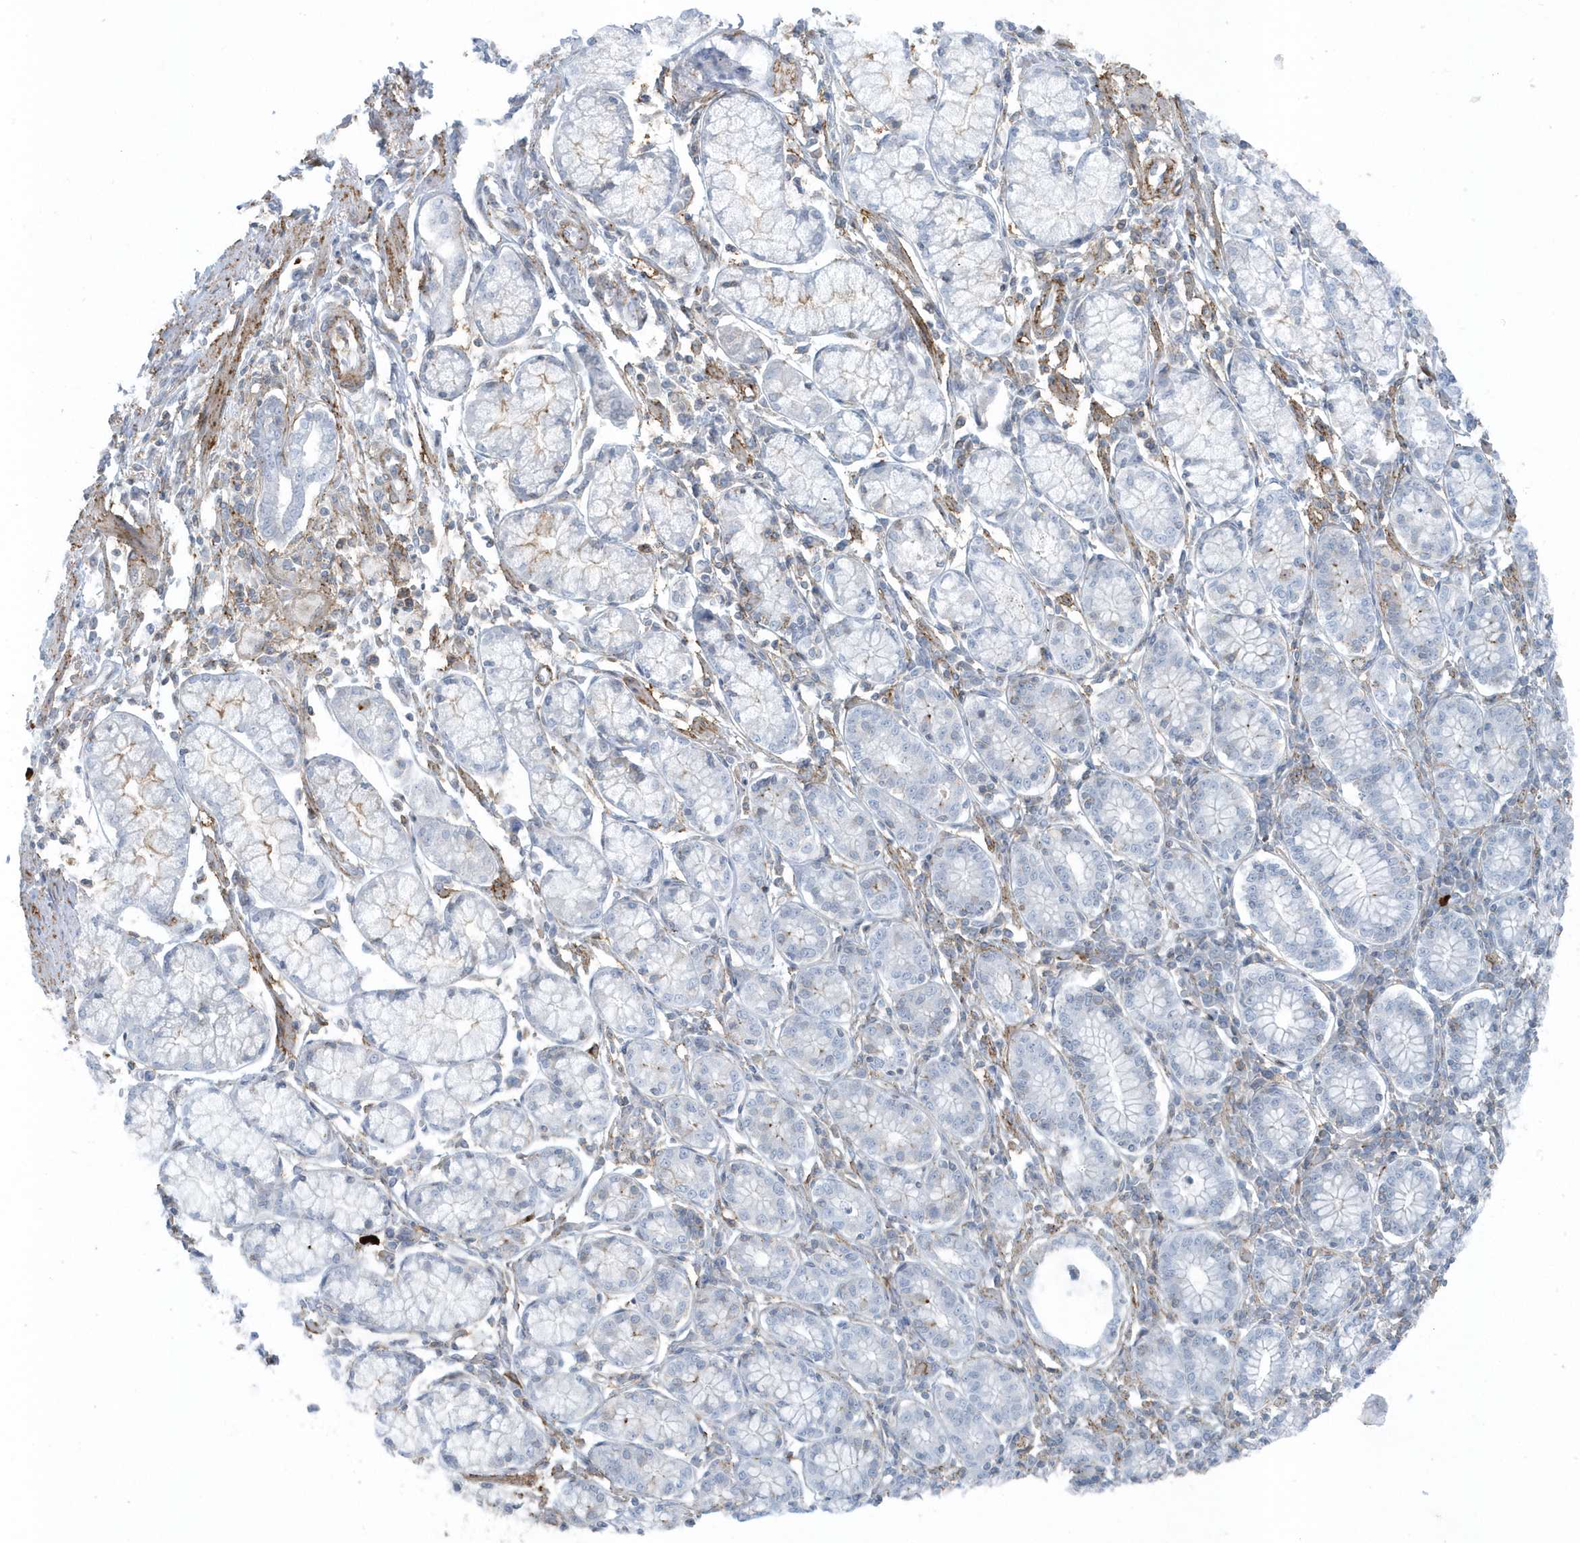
{"staining": {"intensity": "negative", "quantity": "none", "location": "none"}, "tissue": "stomach cancer", "cell_type": "Tumor cells", "image_type": "cancer", "snomed": [{"axis": "morphology", "description": "Adenocarcinoma, NOS"}, {"axis": "topography", "description": "Stomach"}], "caption": "High power microscopy image of an IHC image of adenocarcinoma (stomach), revealing no significant positivity in tumor cells.", "gene": "CACNB2", "patient": {"sex": "female", "age": 59}}